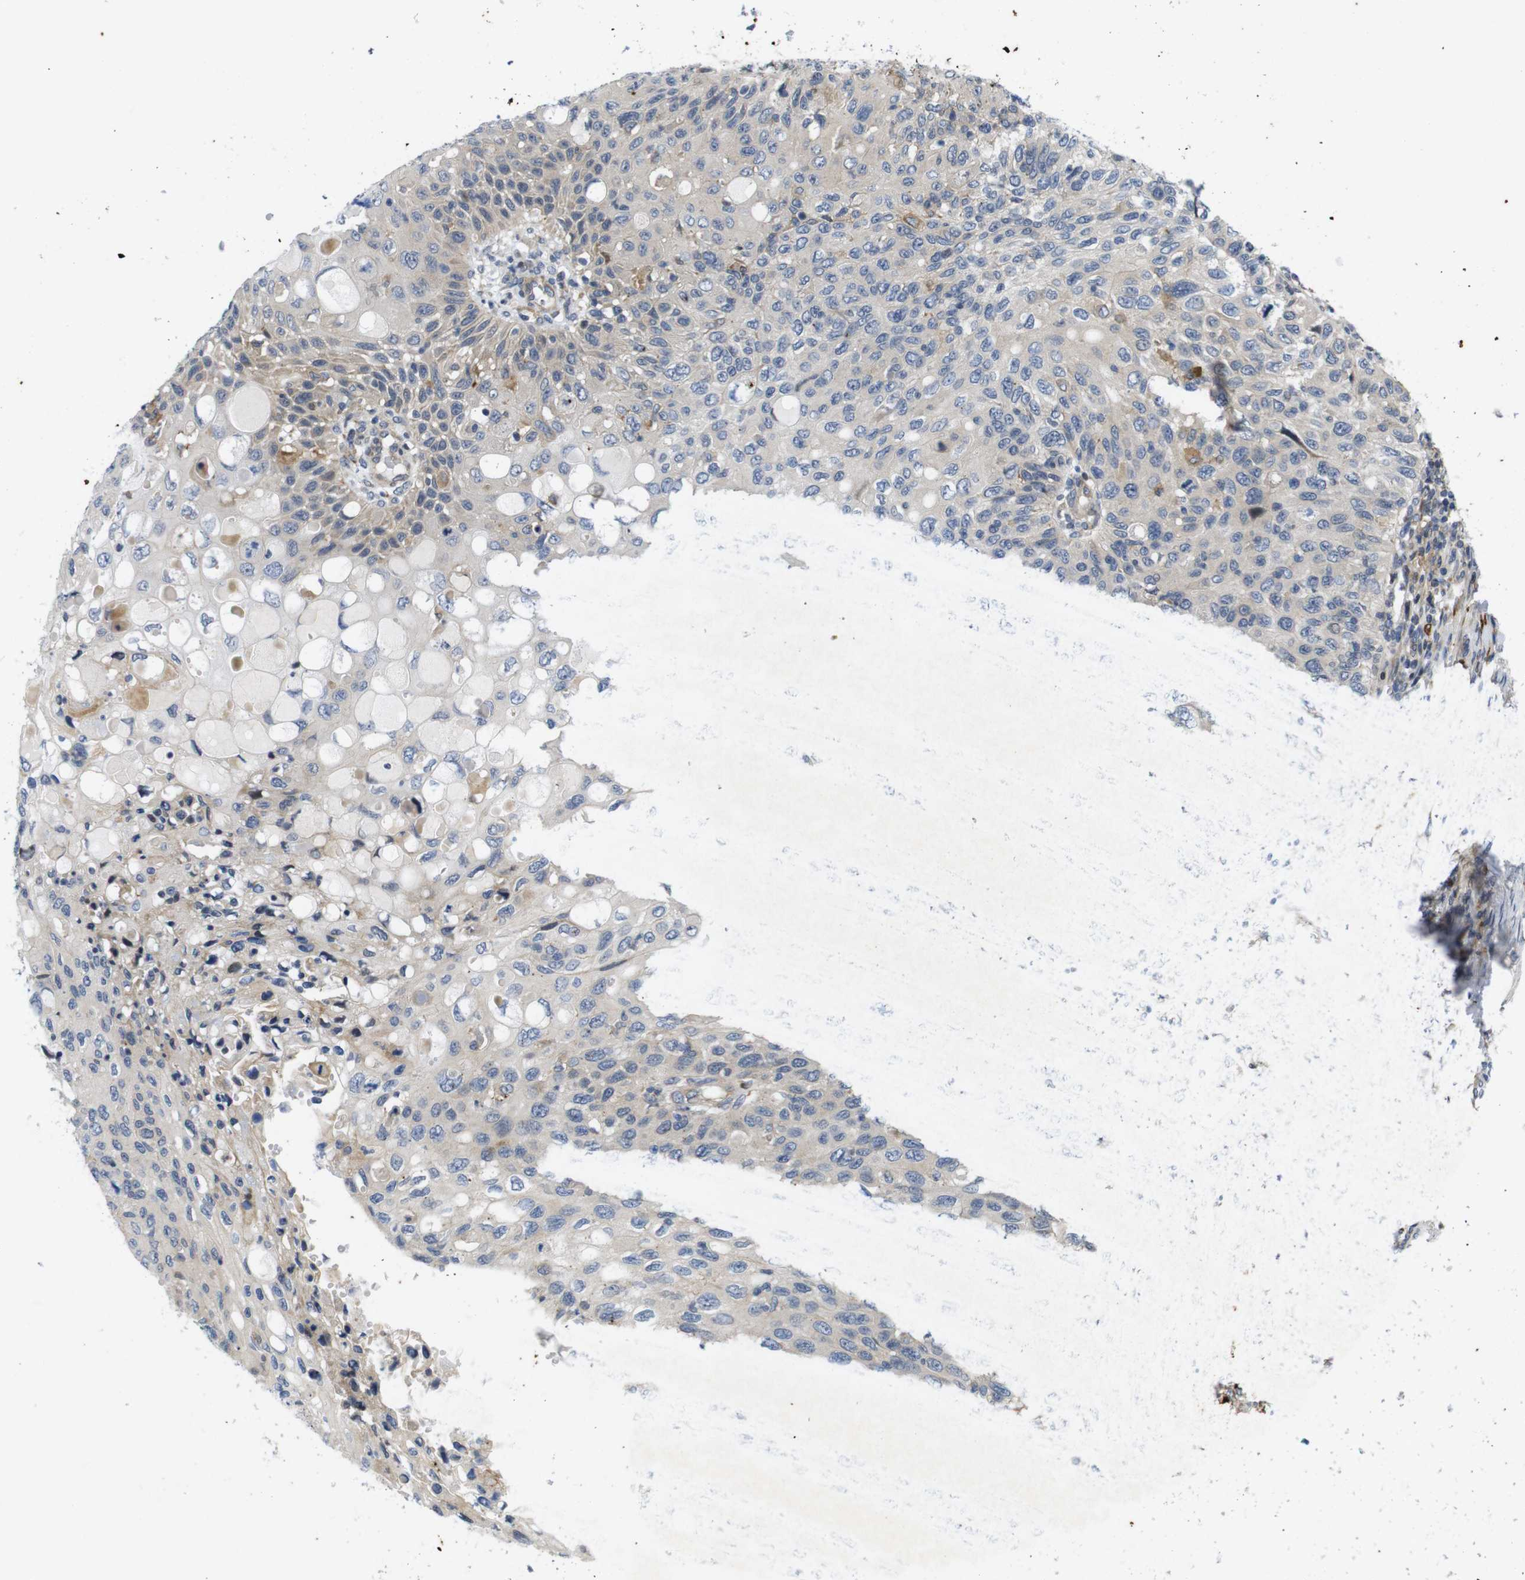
{"staining": {"intensity": "weak", "quantity": ">75%", "location": "cytoplasmic/membranous"}, "tissue": "cervical cancer", "cell_type": "Tumor cells", "image_type": "cancer", "snomed": [{"axis": "morphology", "description": "Squamous cell carcinoma, NOS"}, {"axis": "topography", "description": "Cervix"}], "caption": "Tumor cells exhibit weak cytoplasmic/membranous positivity in about >75% of cells in cervical cancer (squamous cell carcinoma). The staining was performed using DAB to visualize the protein expression in brown, while the nuclei were stained in blue with hematoxylin (Magnification: 20x).", "gene": "ROBO2", "patient": {"sex": "female", "age": 70}}